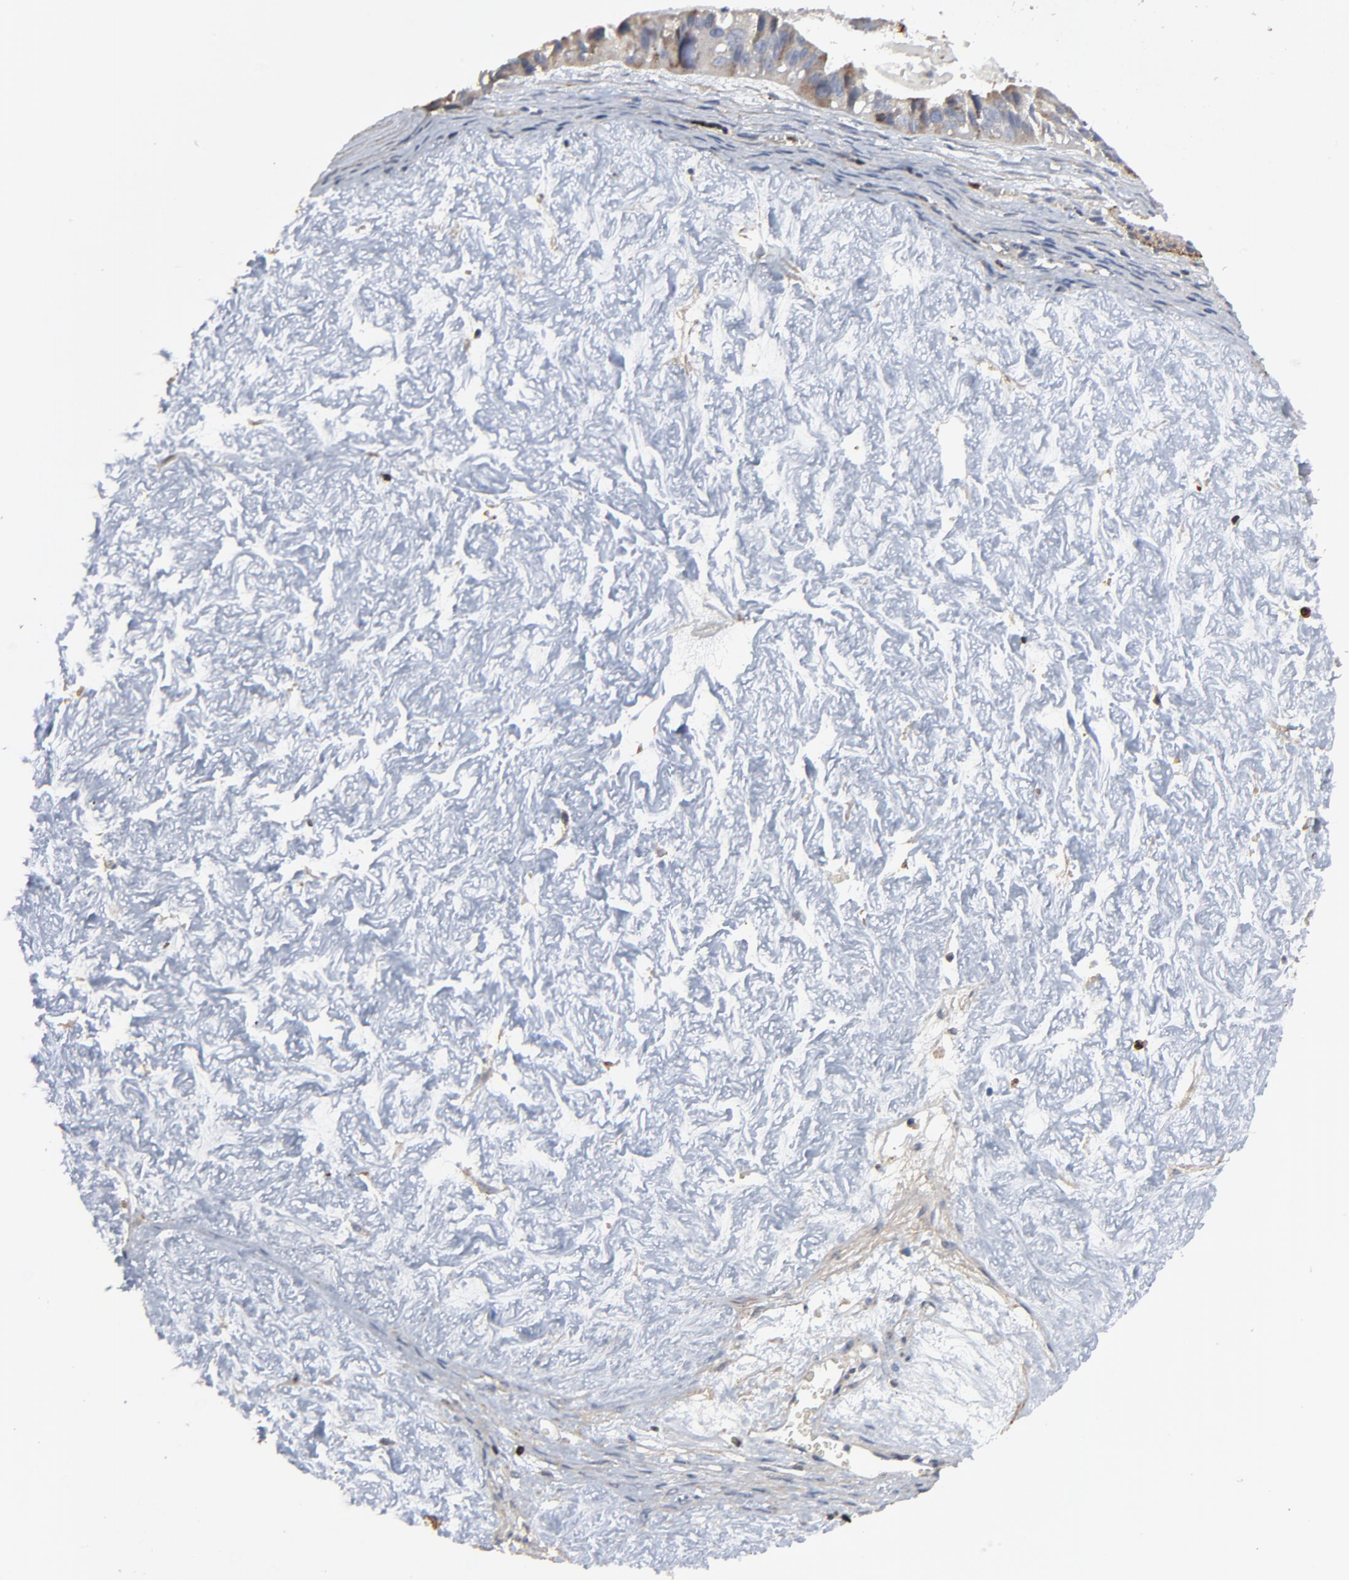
{"staining": {"intensity": "moderate", "quantity": "25%-75%", "location": "cytoplasmic/membranous"}, "tissue": "ovarian cancer", "cell_type": "Tumor cells", "image_type": "cancer", "snomed": [{"axis": "morphology", "description": "Carcinoma, endometroid"}, {"axis": "topography", "description": "Ovary"}], "caption": "A photomicrograph of human ovarian endometroid carcinoma stained for a protein demonstrates moderate cytoplasmic/membranous brown staining in tumor cells.", "gene": "SKAP1", "patient": {"sex": "female", "age": 85}}